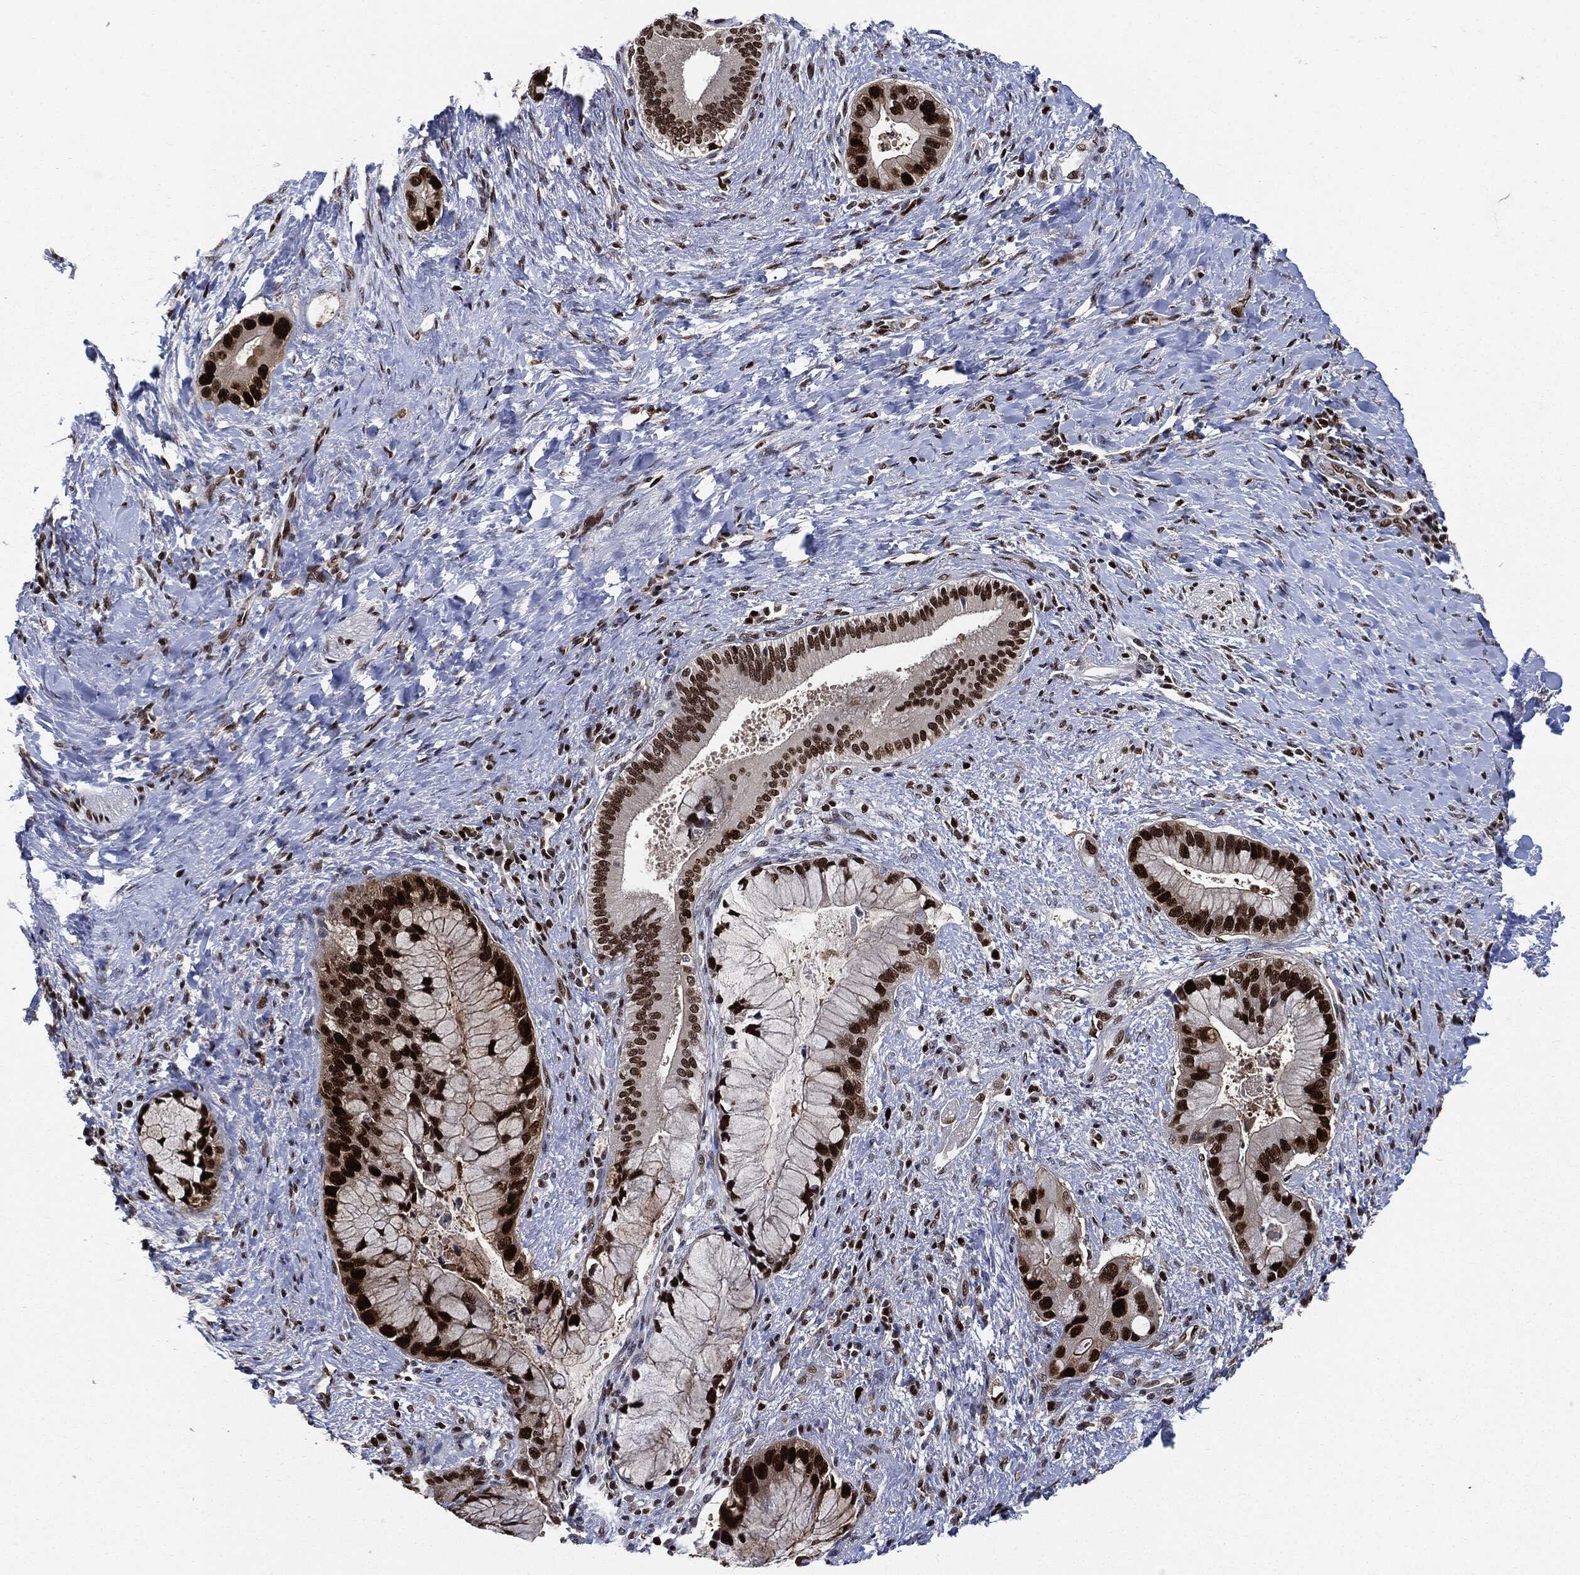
{"staining": {"intensity": "strong", "quantity": ">75%", "location": "nuclear"}, "tissue": "liver cancer", "cell_type": "Tumor cells", "image_type": "cancer", "snomed": [{"axis": "morphology", "description": "Normal tissue, NOS"}, {"axis": "morphology", "description": "Cholangiocarcinoma"}, {"axis": "topography", "description": "Liver"}, {"axis": "topography", "description": "Peripheral nerve tissue"}], "caption": "This image exhibits immunohistochemistry staining of liver cholangiocarcinoma, with high strong nuclear positivity in about >75% of tumor cells.", "gene": "PCNA", "patient": {"sex": "male", "age": 50}}